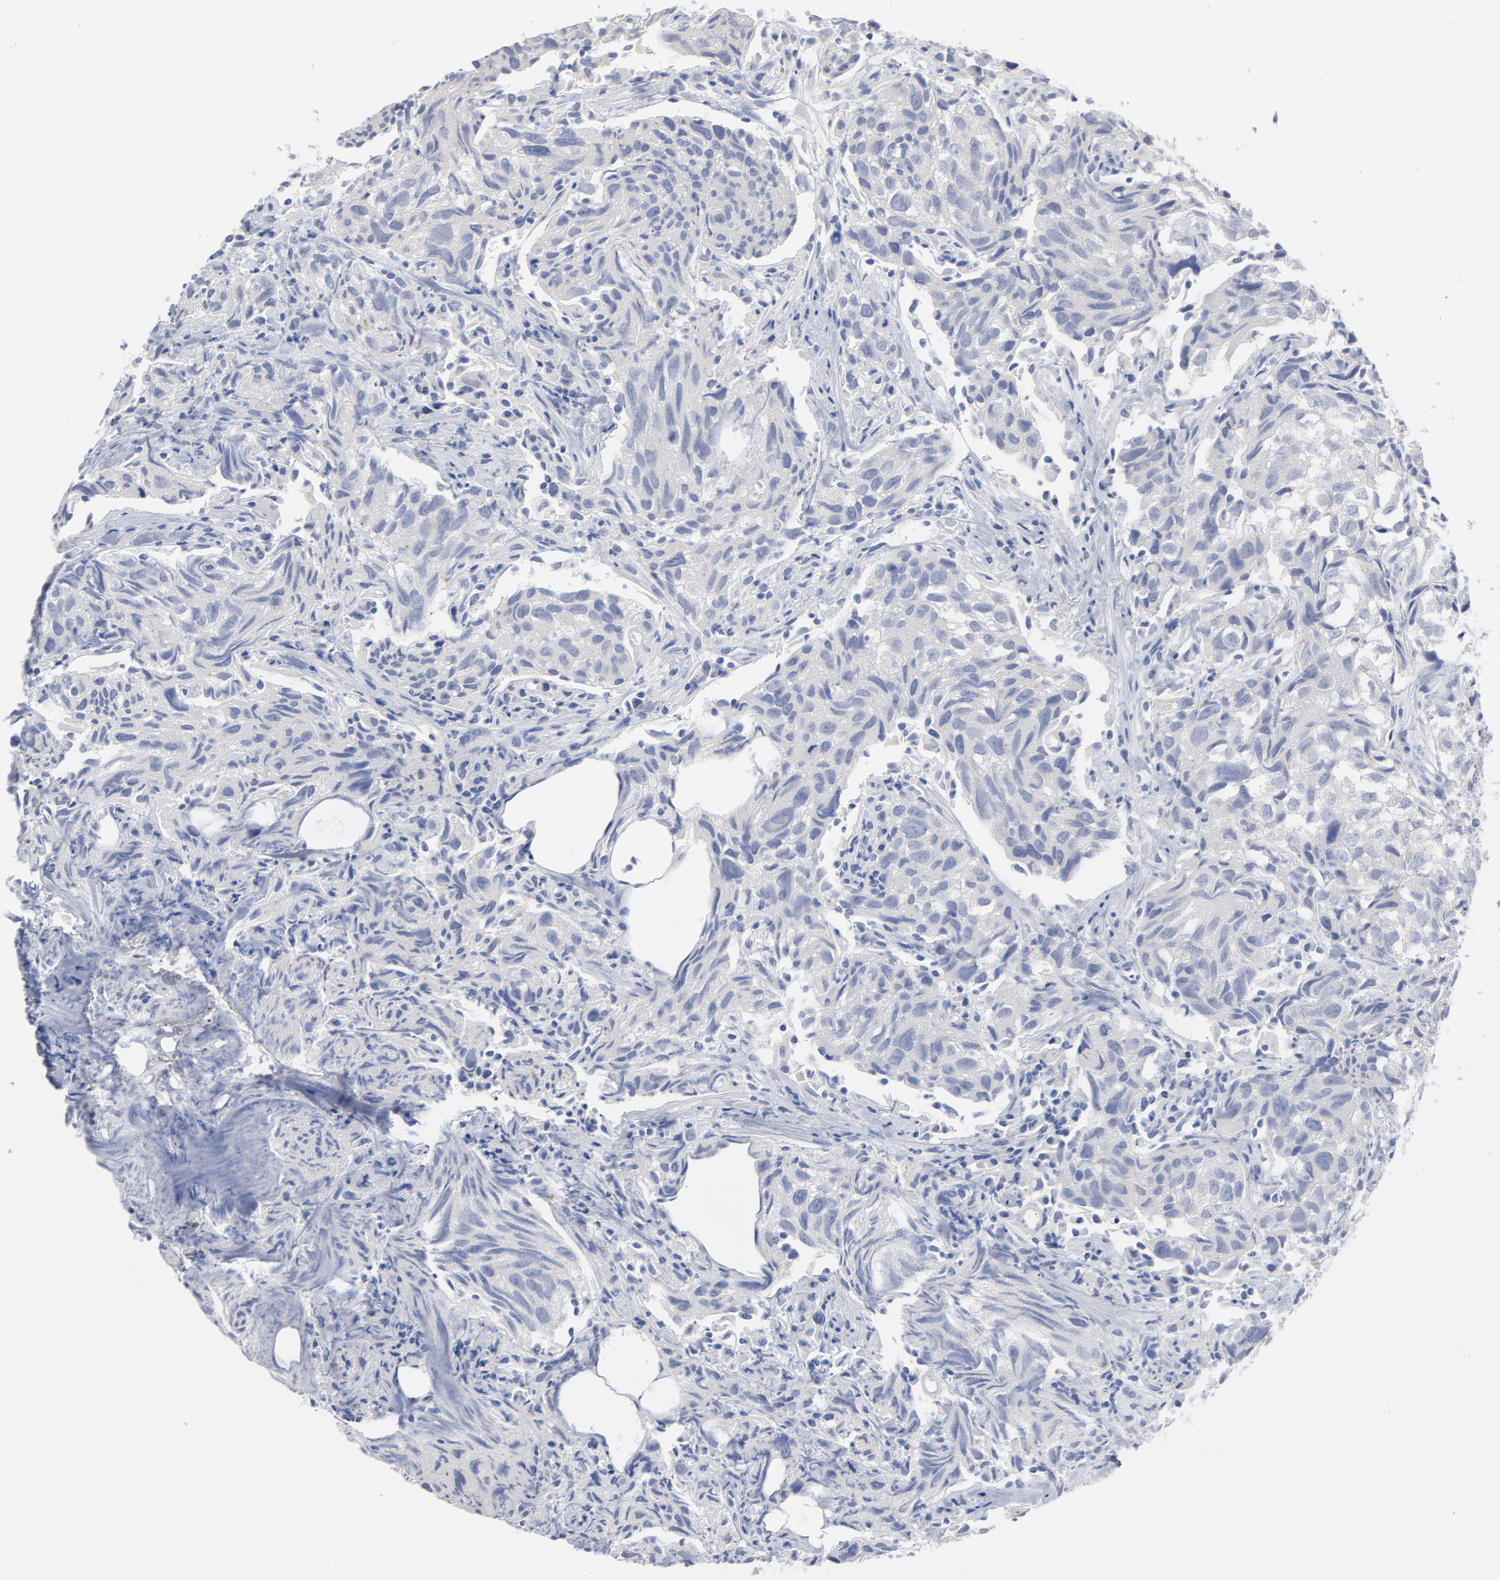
{"staining": {"intensity": "weak", "quantity": "<25%", "location": "cytoplasmic/membranous"}, "tissue": "urothelial cancer", "cell_type": "Tumor cells", "image_type": "cancer", "snomed": [{"axis": "morphology", "description": "Urothelial carcinoma, High grade"}, {"axis": "topography", "description": "Urinary bladder"}], "caption": "This is a image of immunohistochemistry (IHC) staining of high-grade urothelial carcinoma, which shows no expression in tumor cells.", "gene": "CPE", "patient": {"sex": "female", "age": 75}}